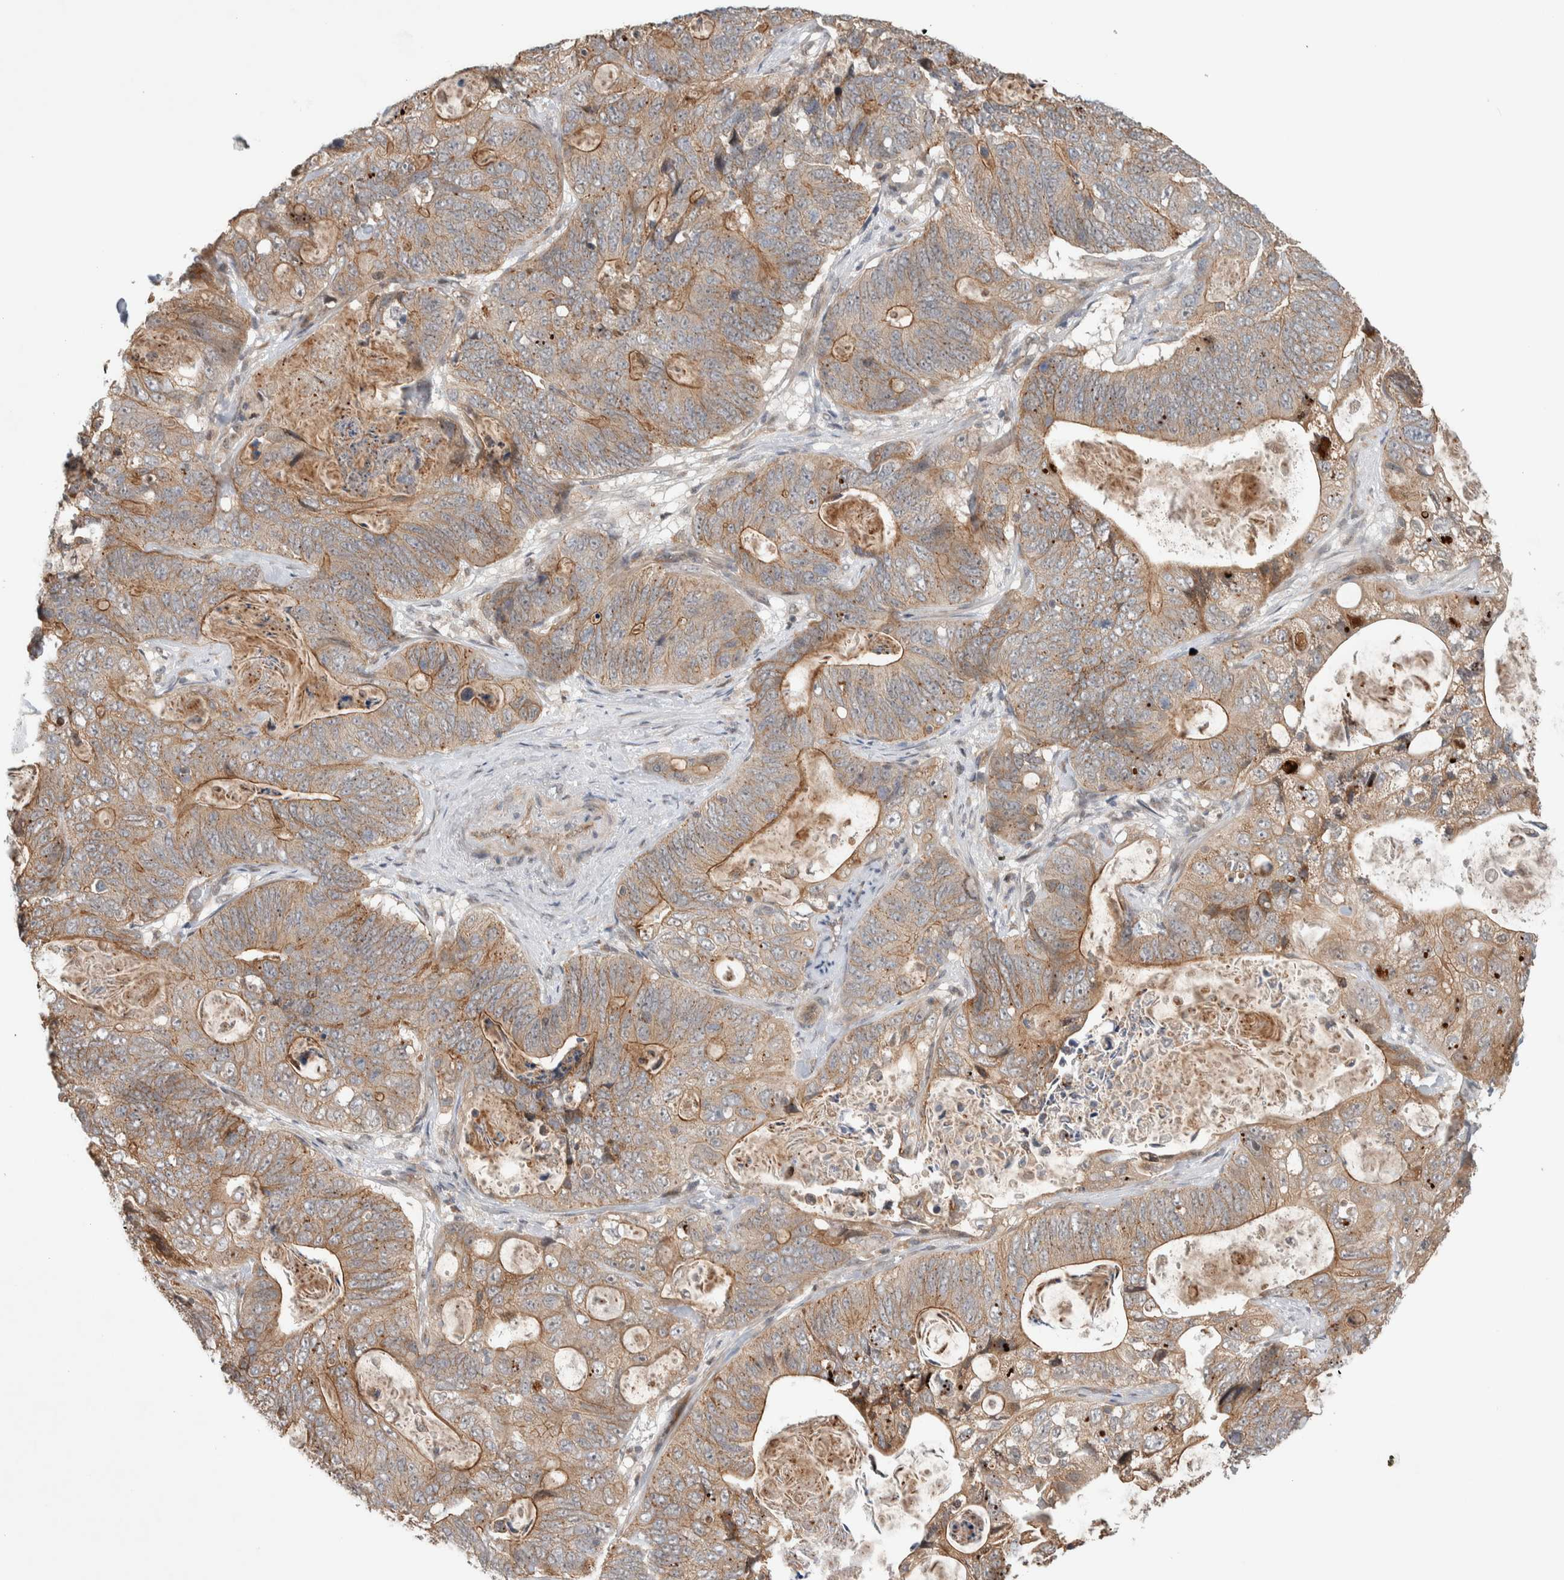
{"staining": {"intensity": "moderate", "quantity": ">75%", "location": "cytoplasmic/membranous"}, "tissue": "stomach cancer", "cell_type": "Tumor cells", "image_type": "cancer", "snomed": [{"axis": "morphology", "description": "Normal tissue, NOS"}, {"axis": "morphology", "description": "Adenocarcinoma, NOS"}, {"axis": "topography", "description": "Stomach"}], "caption": "Human stomach cancer stained with a protein marker displays moderate staining in tumor cells.", "gene": "DEPTOR", "patient": {"sex": "female", "age": 89}}